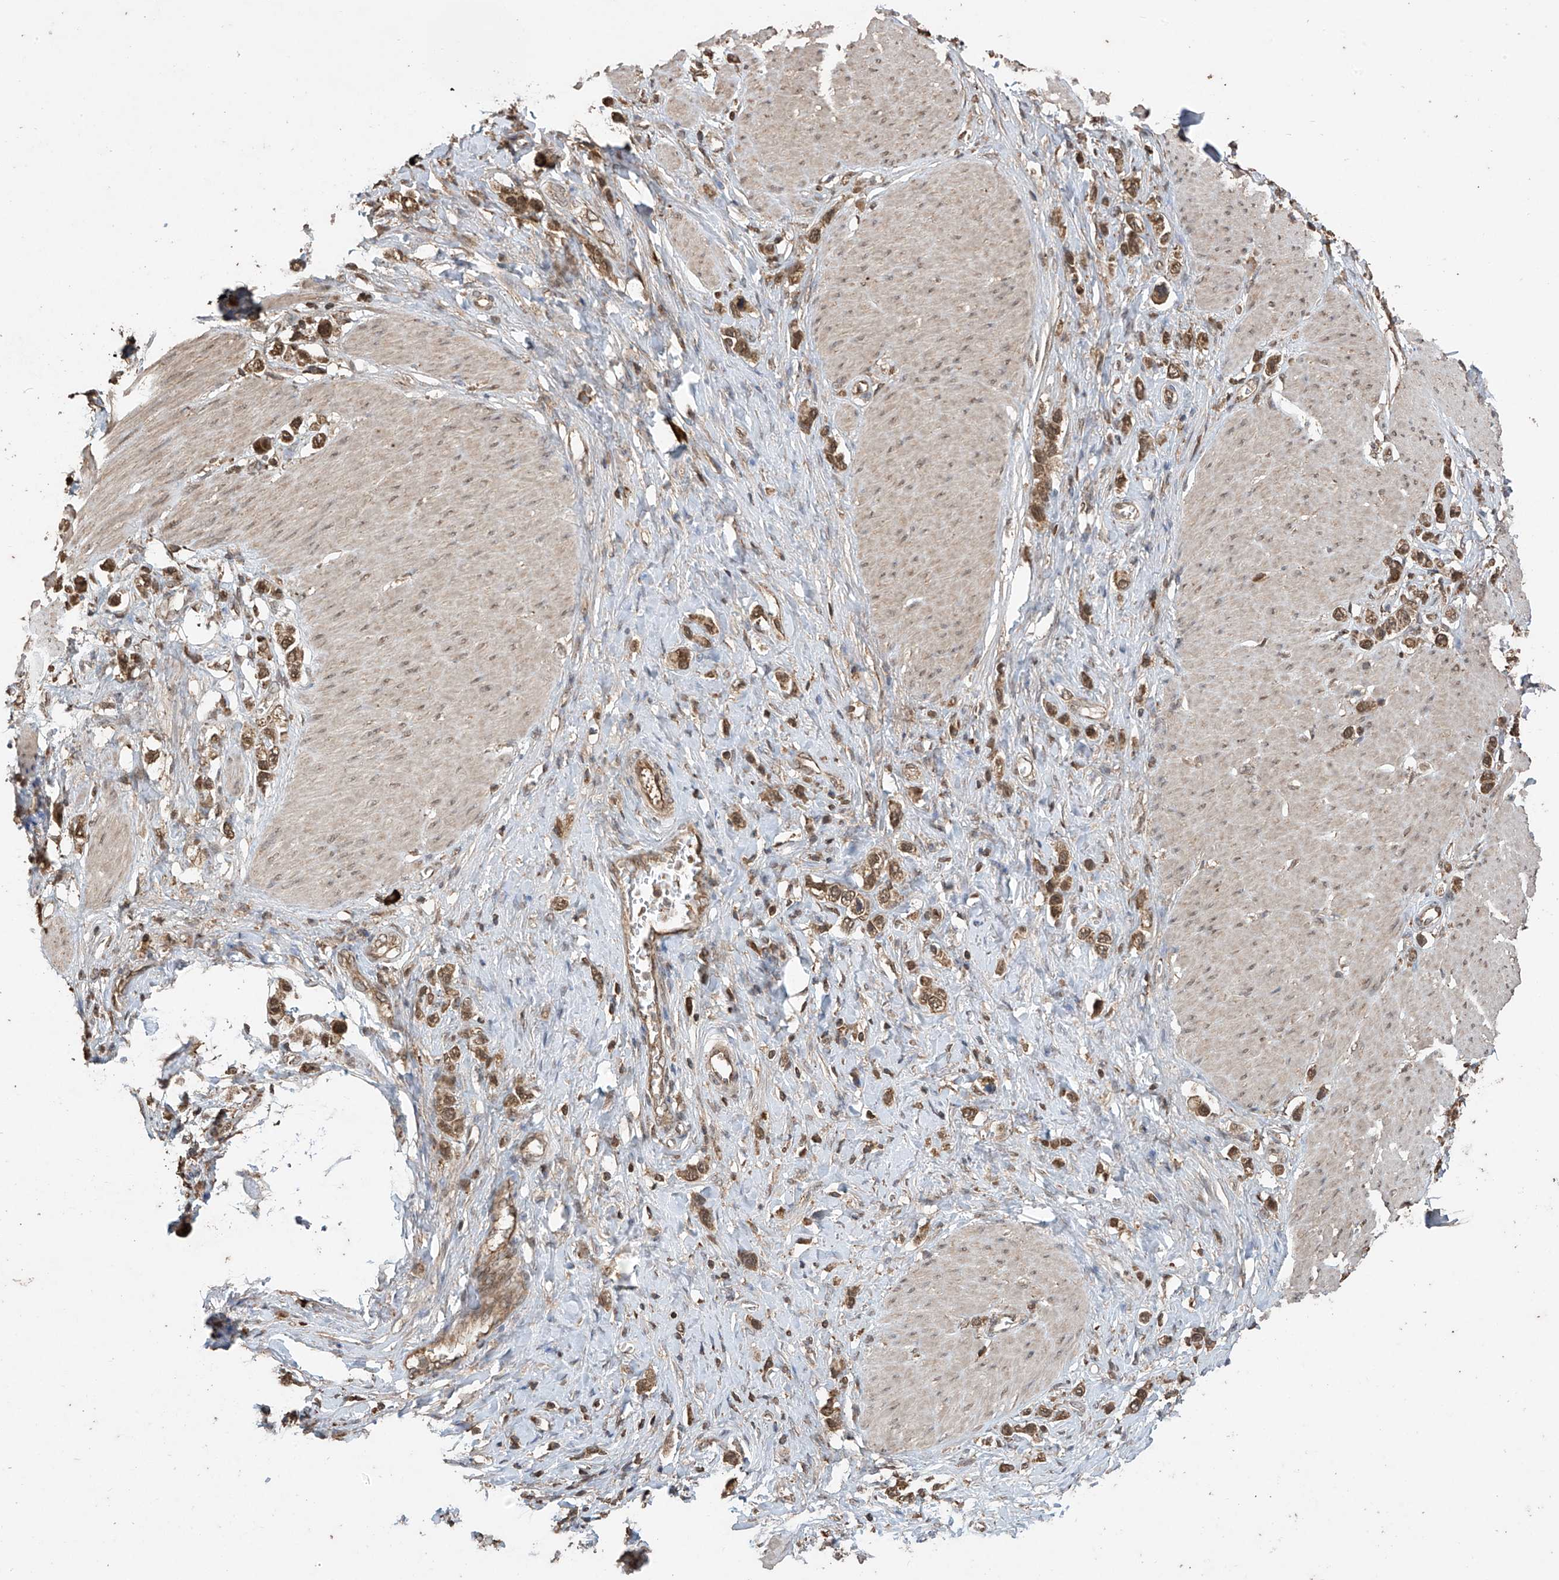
{"staining": {"intensity": "moderate", "quantity": ">75%", "location": "cytoplasmic/membranous,nuclear"}, "tissue": "stomach cancer", "cell_type": "Tumor cells", "image_type": "cancer", "snomed": [{"axis": "morphology", "description": "Normal tissue, NOS"}, {"axis": "morphology", "description": "Adenocarcinoma, NOS"}, {"axis": "topography", "description": "Stomach, upper"}, {"axis": "topography", "description": "Stomach"}], "caption": "Immunohistochemistry (IHC) of human stomach adenocarcinoma exhibits medium levels of moderate cytoplasmic/membranous and nuclear expression in approximately >75% of tumor cells. (Stains: DAB (3,3'-diaminobenzidine) in brown, nuclei in blue, Microscopy: brightfield microscopy at high magnification).", "gene": "PNPT1", "patient": {"sex": "female", "age": 65}}